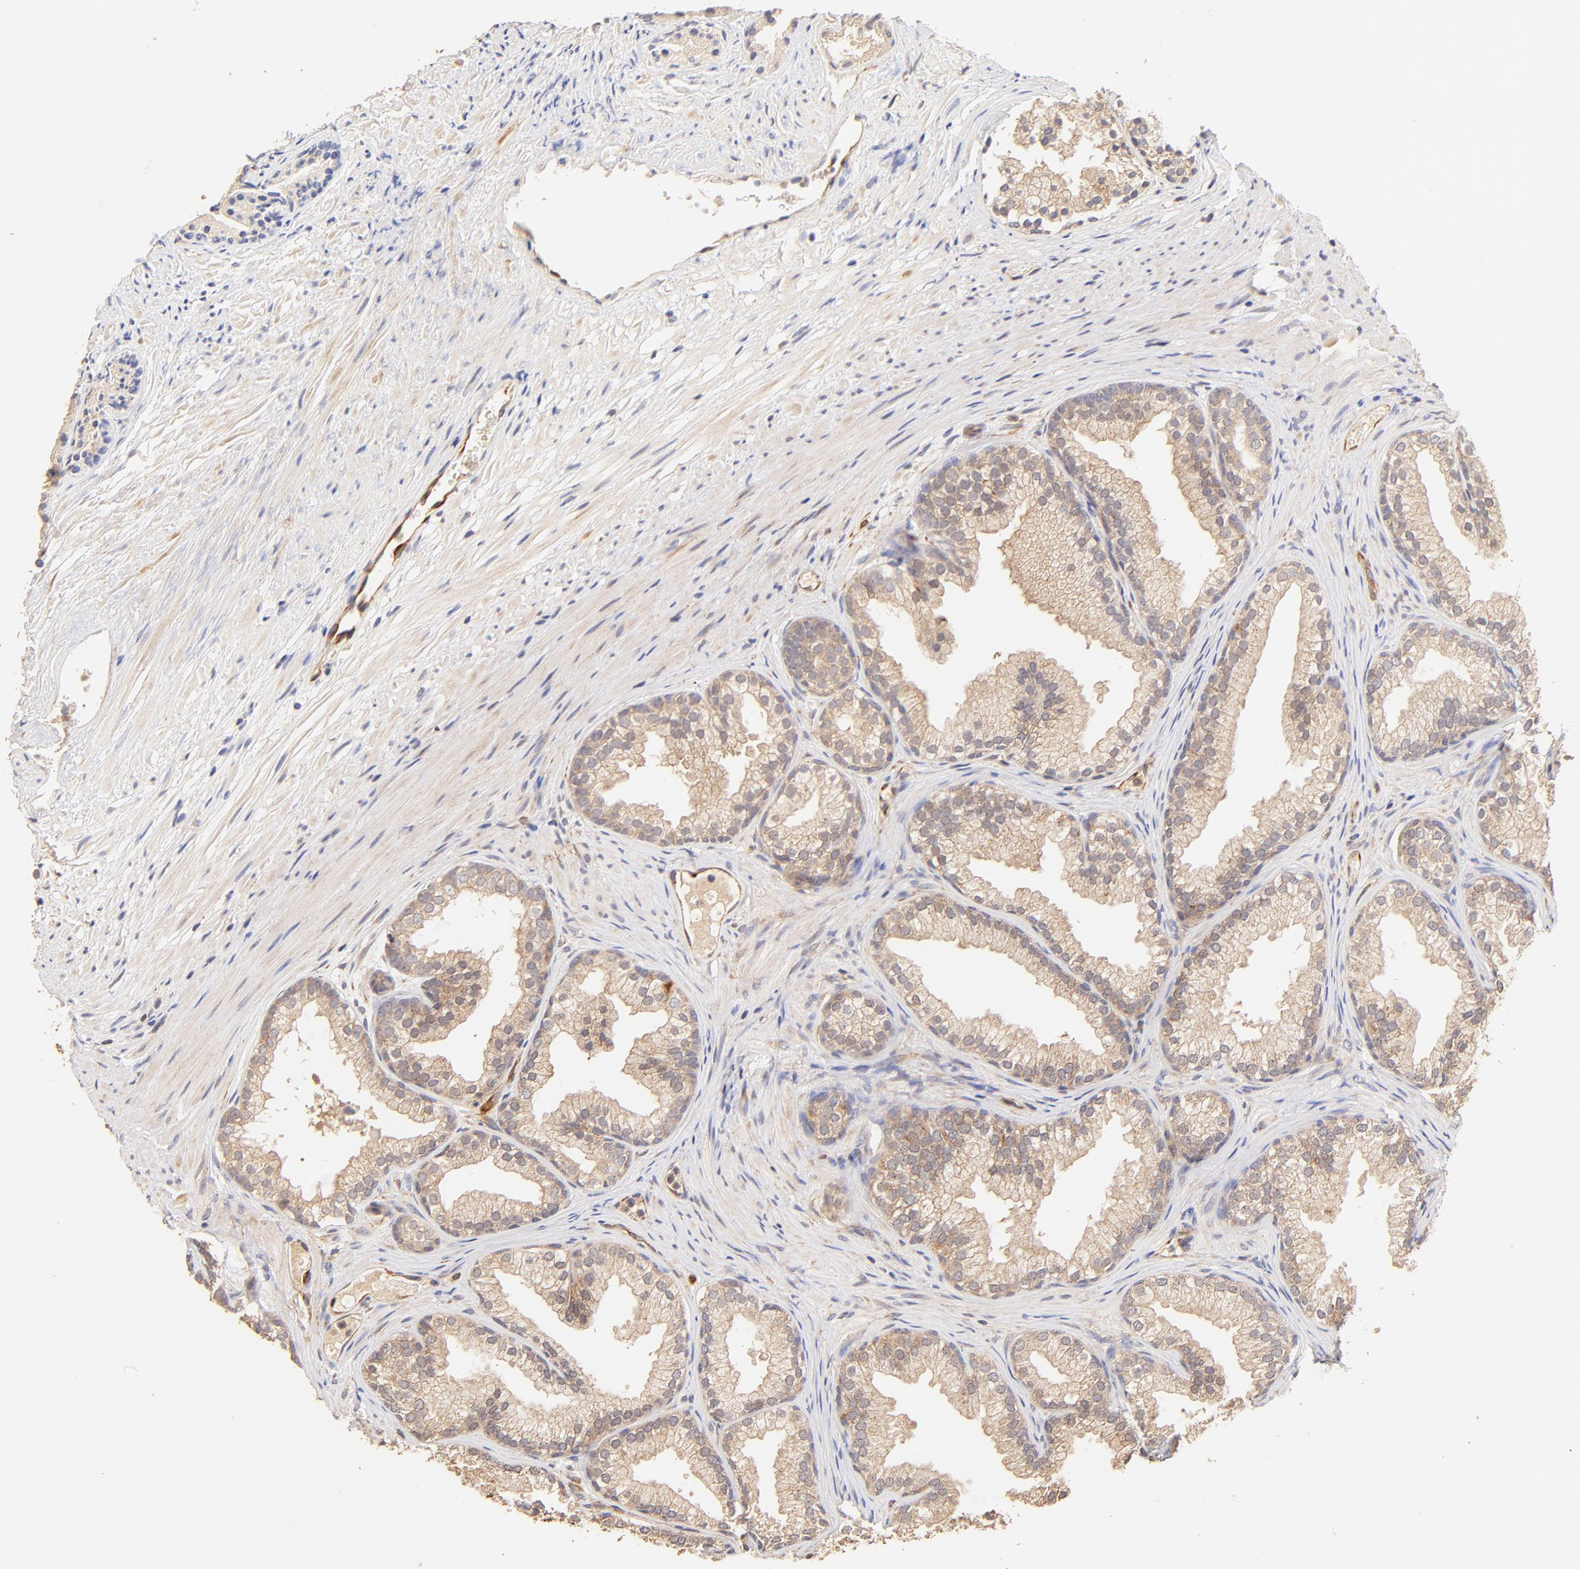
{"staining": {"intensity": "weak", "quantity": ">75%", "location": "cytoplasmic/membranous"}, "tissue": "prostate", "cell_type": "Glandular cells", "image_type": "normal", "snomed": [{"axis": "morphology", "description": "Normal tissue, NOS"}, {"axis": "topography", "description": "Prostate"}], "caption": "A high-resolution micrograph shows IHC staining of normal prostate, which exhibits weak cytoplasmic/membranous positivity in about >75% of glandular cells. (Stains: DAB (3,3'-diaminobenzidine) in brown, nuclei in blue, Microscopy: brightfield microscopy at high magnification).", "gene": "TNFAIP3", "patient": {"sex": "male", "age": 76}}